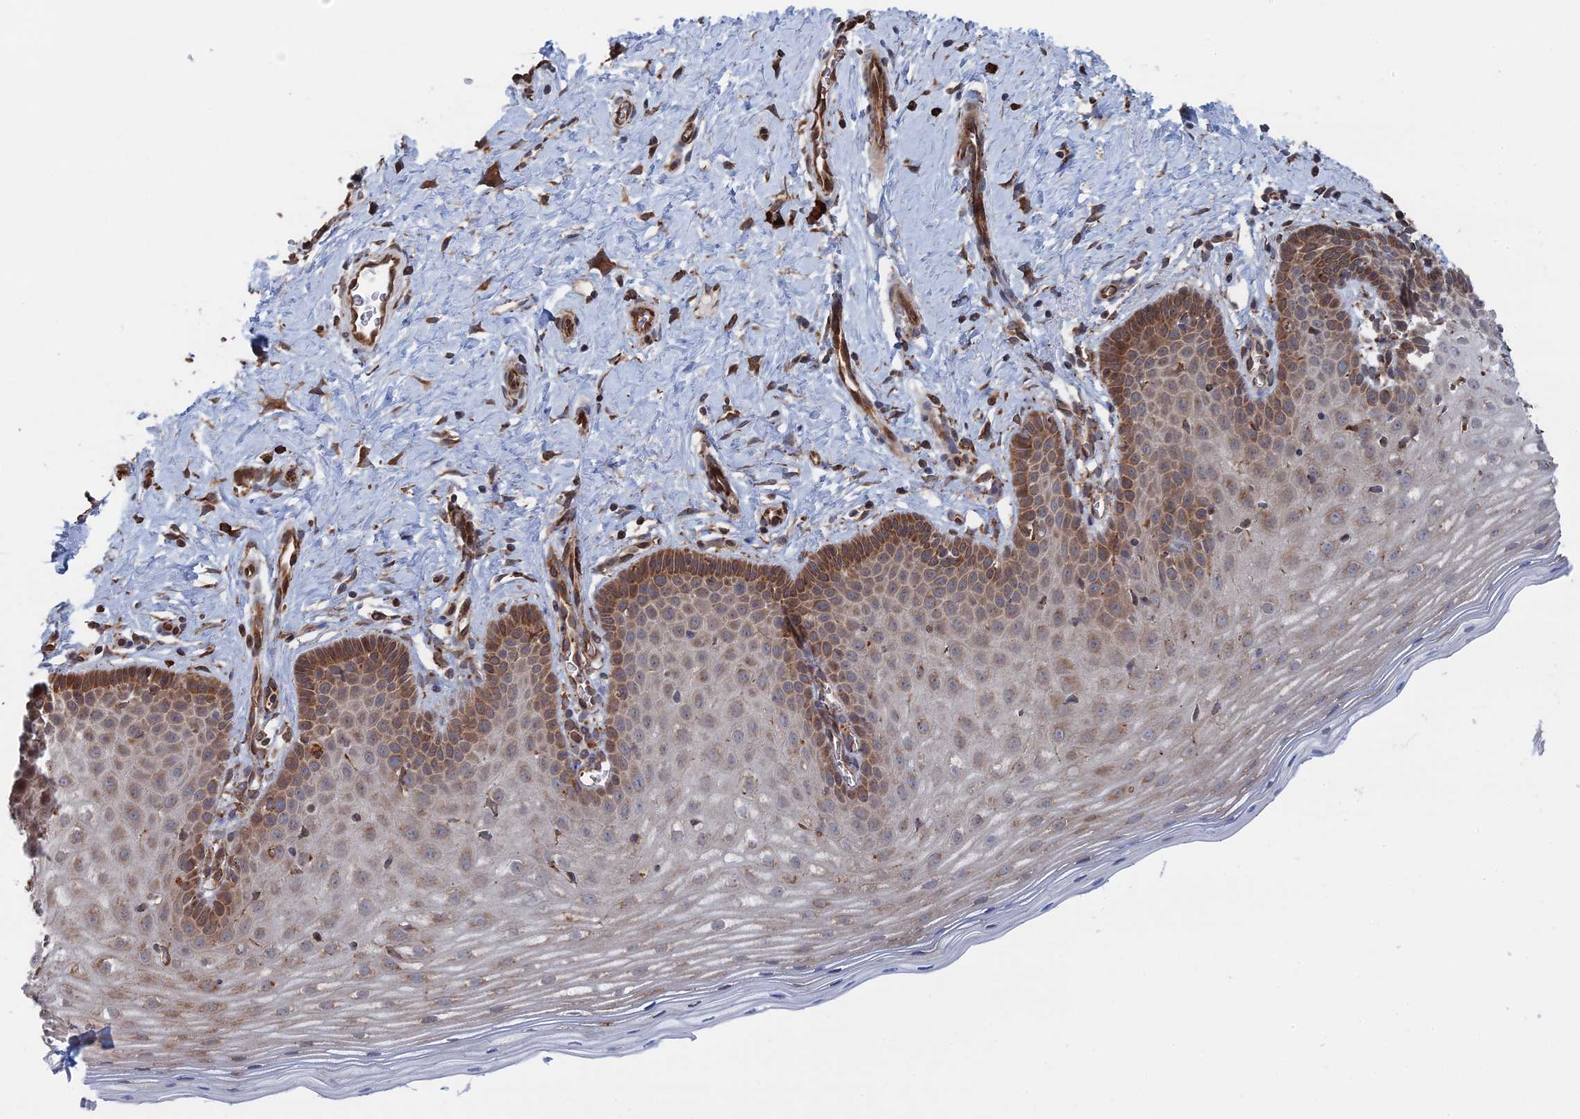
{"staining": {"intensity": "moderate", "quantity": ">75%", "location": "cytoplasmic/membranous"}, "tissue": "cervix", "cell_type": "Glandular cells", "image_type": "normal", "snomed": [{"axis": "morphology", "description": "Normal tissue, NOS"}, {"axis": "topography", "description": "Cervix"}], "caption": "Immunohistochemistry of benign human cervix displays medium levels of moderate cytoplasmic/membranous positivity in approximately >75% of glandular cells. (Brightfield microscopy of DAB IHC at high magnification).", "gene": "BPIFB6", "patient": {"sex": "female", "age": 36}}